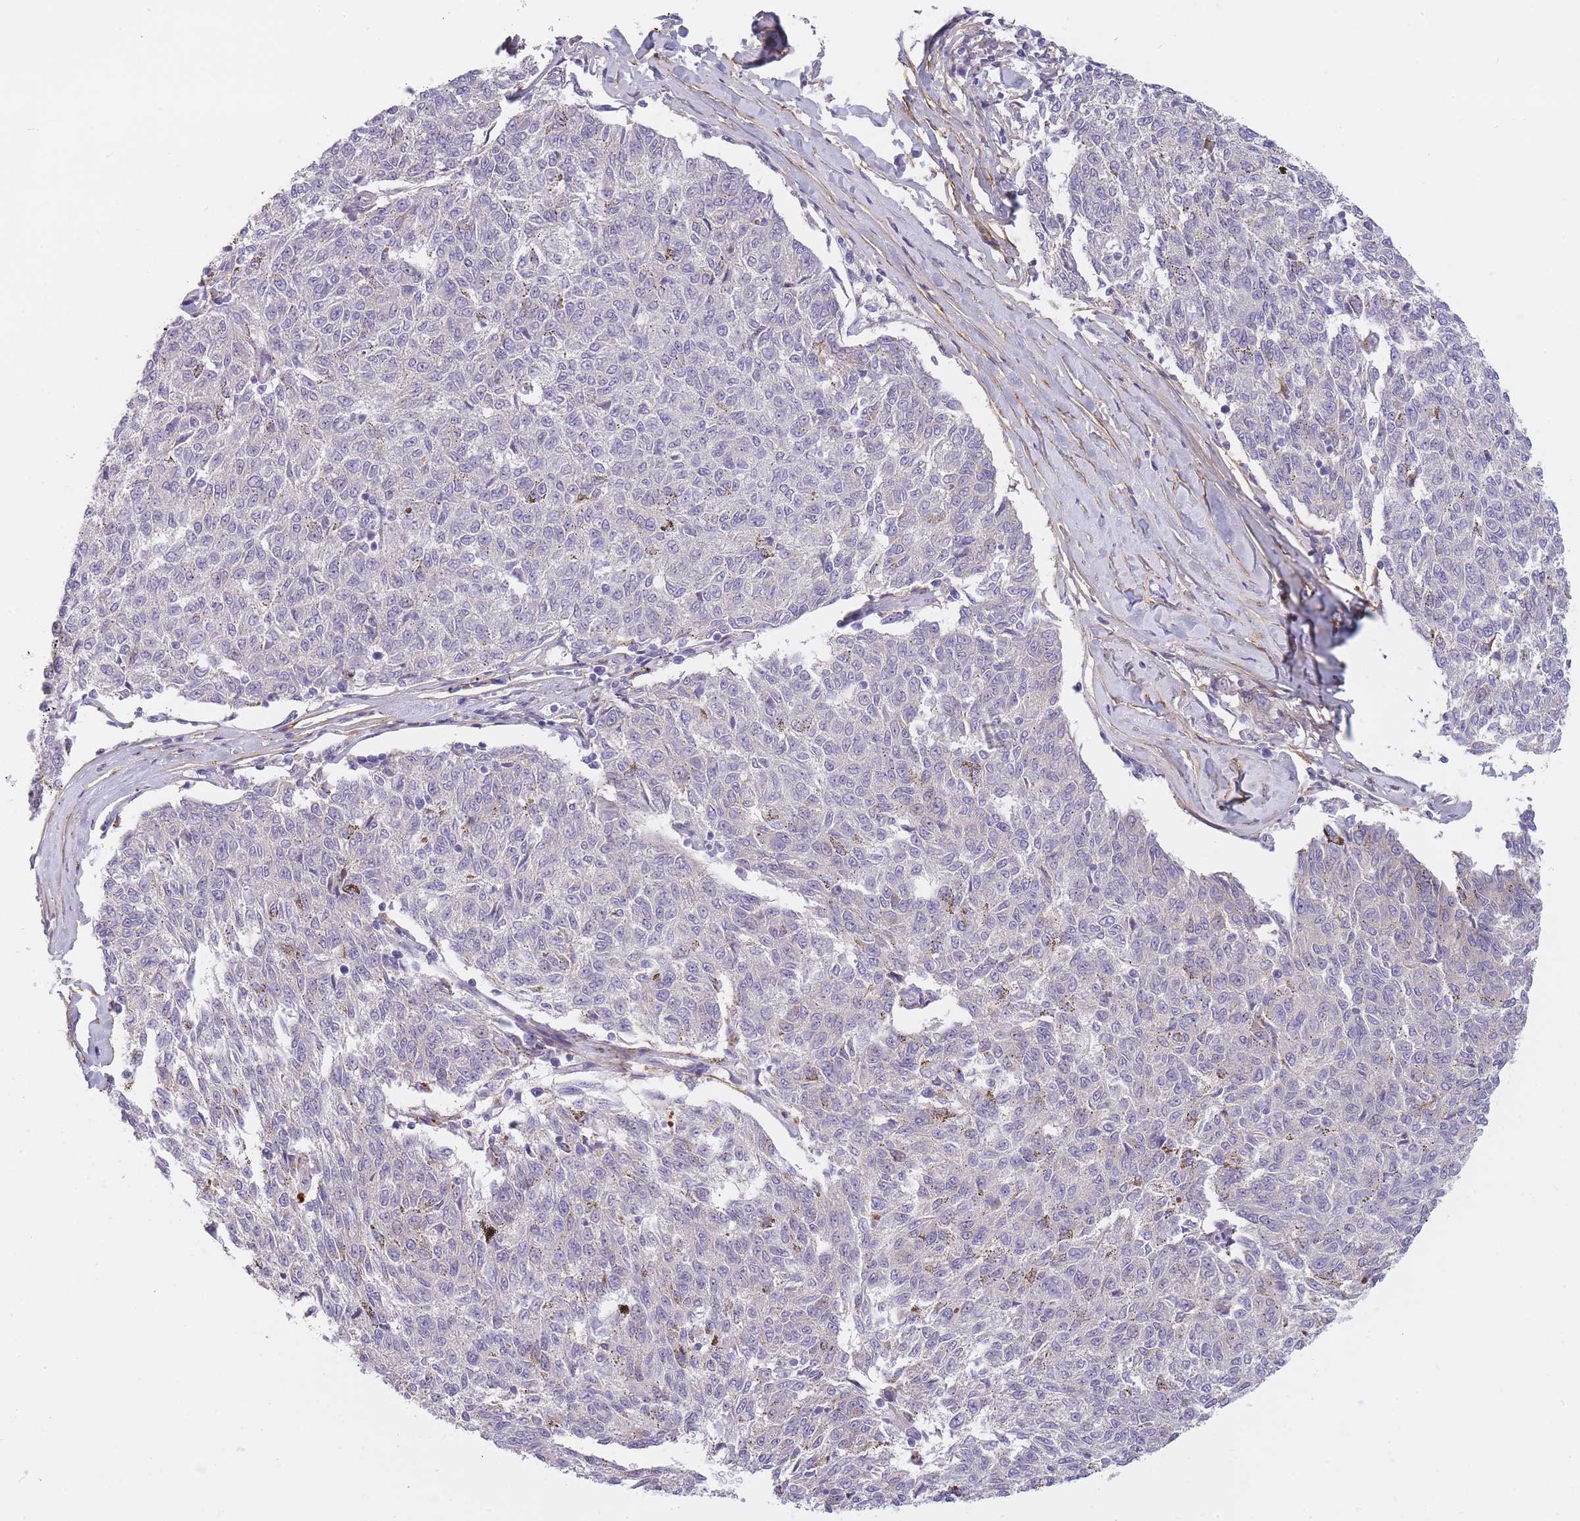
{"staining": {"intensity": "negative", "quantity": "none", "location": "none"}, "tissue": "melanoma", "cell_type": "Tumor cells", "image_type": "cancer", "snomed": [{"axis": "morphology", "description": "Malignant melanoma, NOS"}, {"axis": "topography", "description": "Skin"}], "caption": "Tumor cells show no significant positivity in malignant melanoma.", "gene": "AP3M2", "patient": {"sex": "female", "age": 72}}